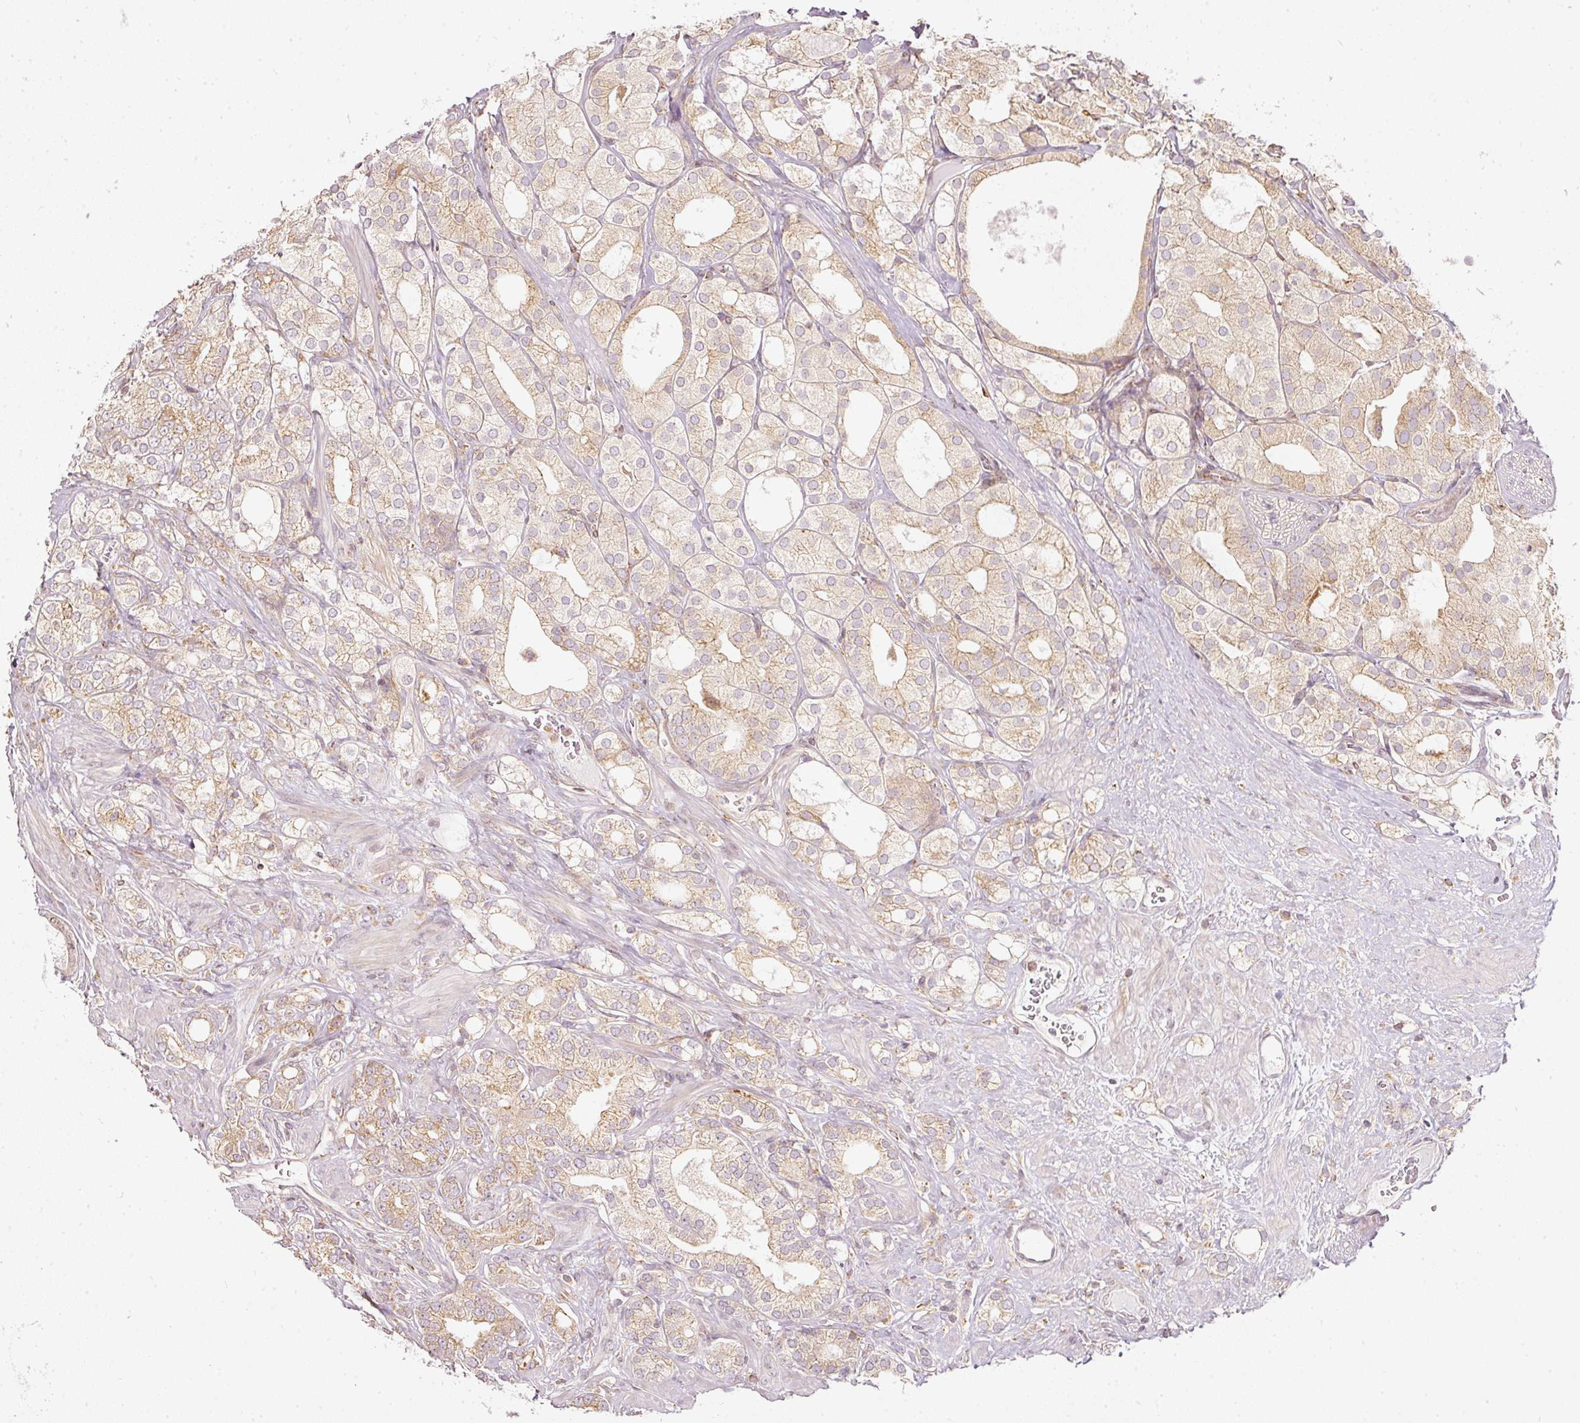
{"staining": {"intensity": "moderate", "quantity": ">75%", "location": "cytoplasmic/membranous"}, "tissue": "prostate cancer", "cell_type": "Tumor cells", "image_type": "cancer", "snomed": [{"axis": "morphology", "description": "Adenocarcinoma, High grade"}, {"axis": "topography", "description": "Prostate"}], "caption": "Prostate cancer (high-grade adenocarcinoma) stained with immunohistochemistry shows moderate cytoplasmic/membranous positivity in about >75% of tumor cells.", "gene": "SNAPC5", "patient": {"sex": "male", "age": 50}}